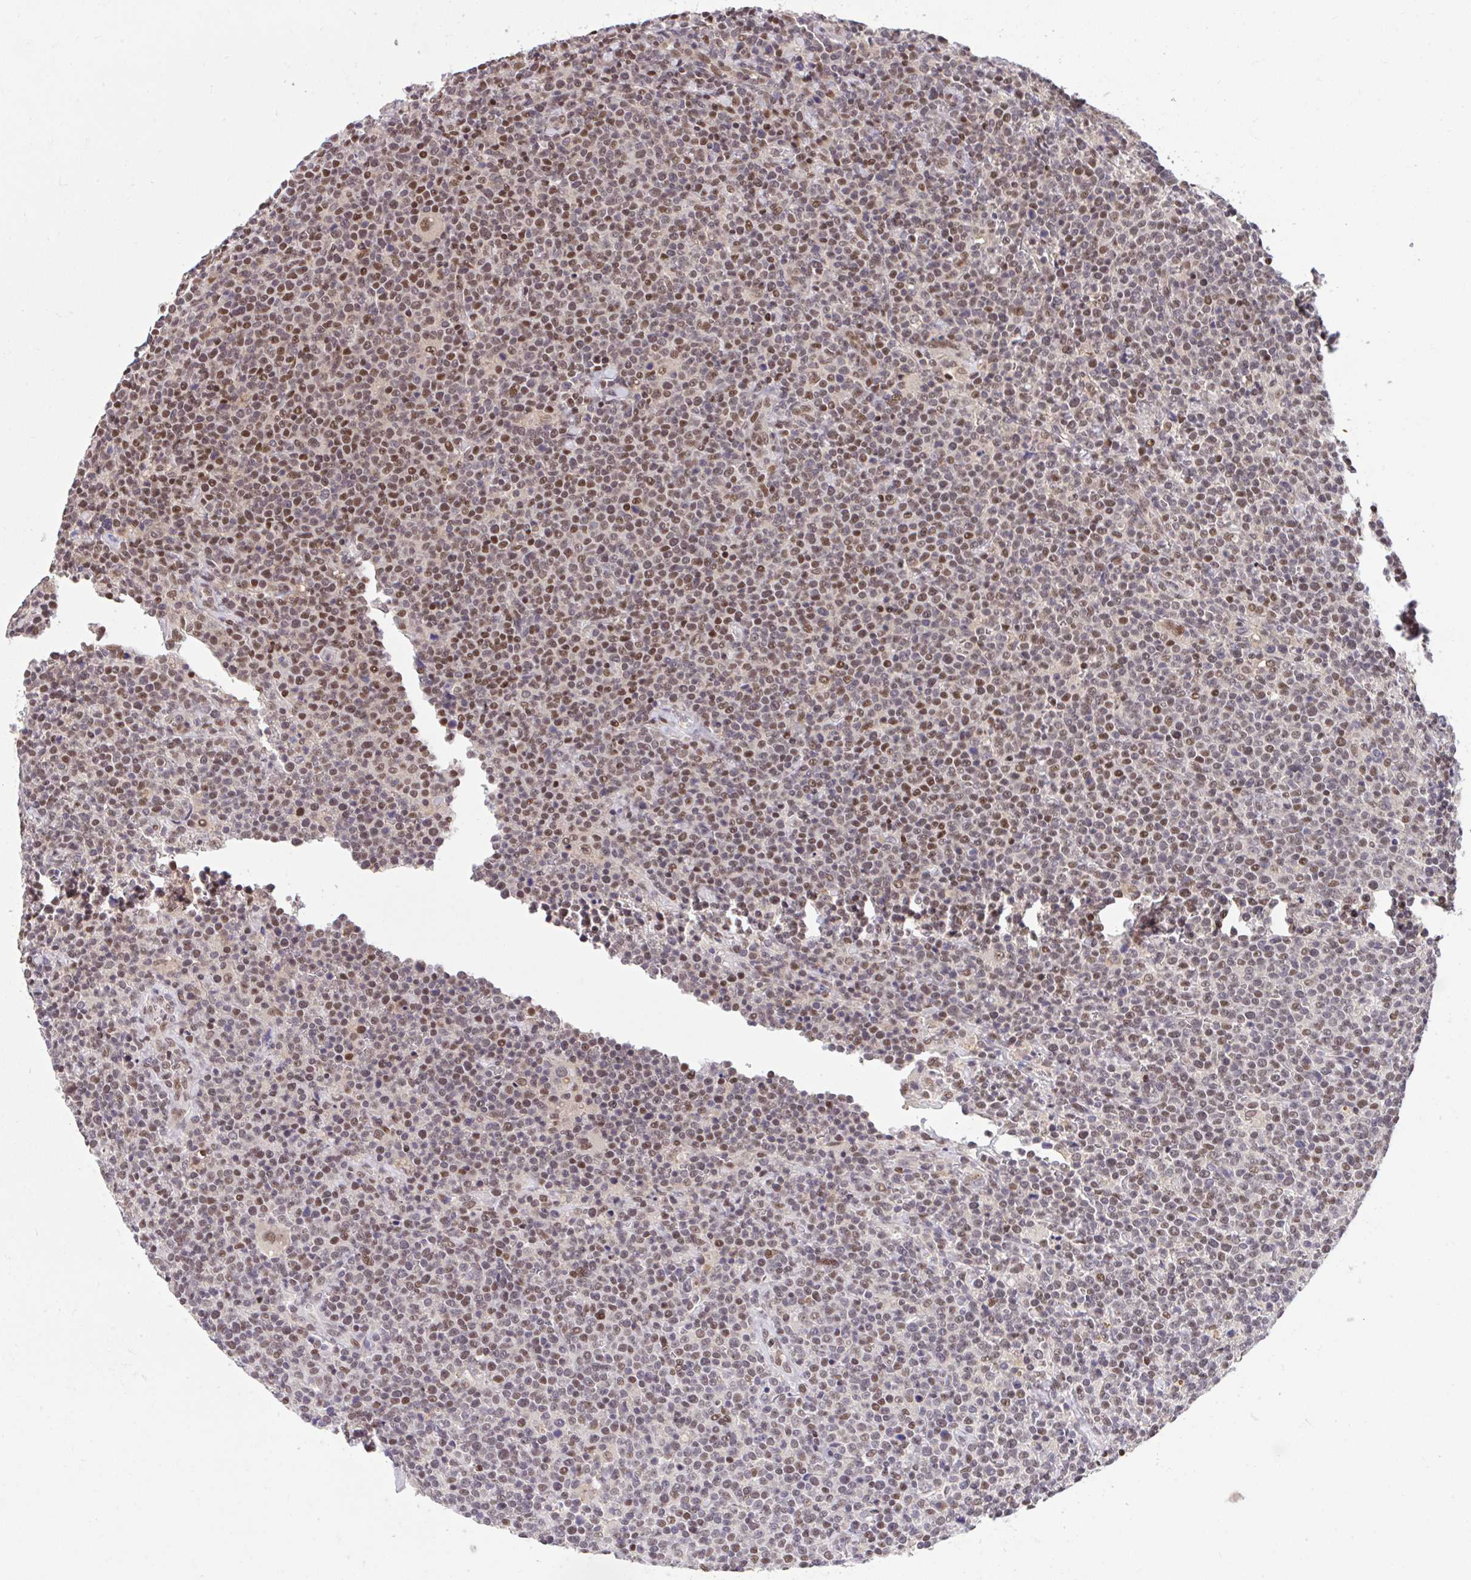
{"staining": {"intensity": "moderate", "quantity": ">75%", "location": "nuclear"}, "tissue": "lymphoma", "cell_type": "Tumor cells", "image_type": "cancer", "snomed": [{"axis": "morphology", "description": "Malignant lymphoma, non-Hodgkin's type, High grade"}, {"axis": "topography", "description": "Lymph node"}], "caption": "Immunohistochemical staining of human lymphoma shows moderate nuclear protein expression in approximately >75% of tumor cells.", "gene": "GLIS3", "patient": {"sex": "male", "age": 61}}